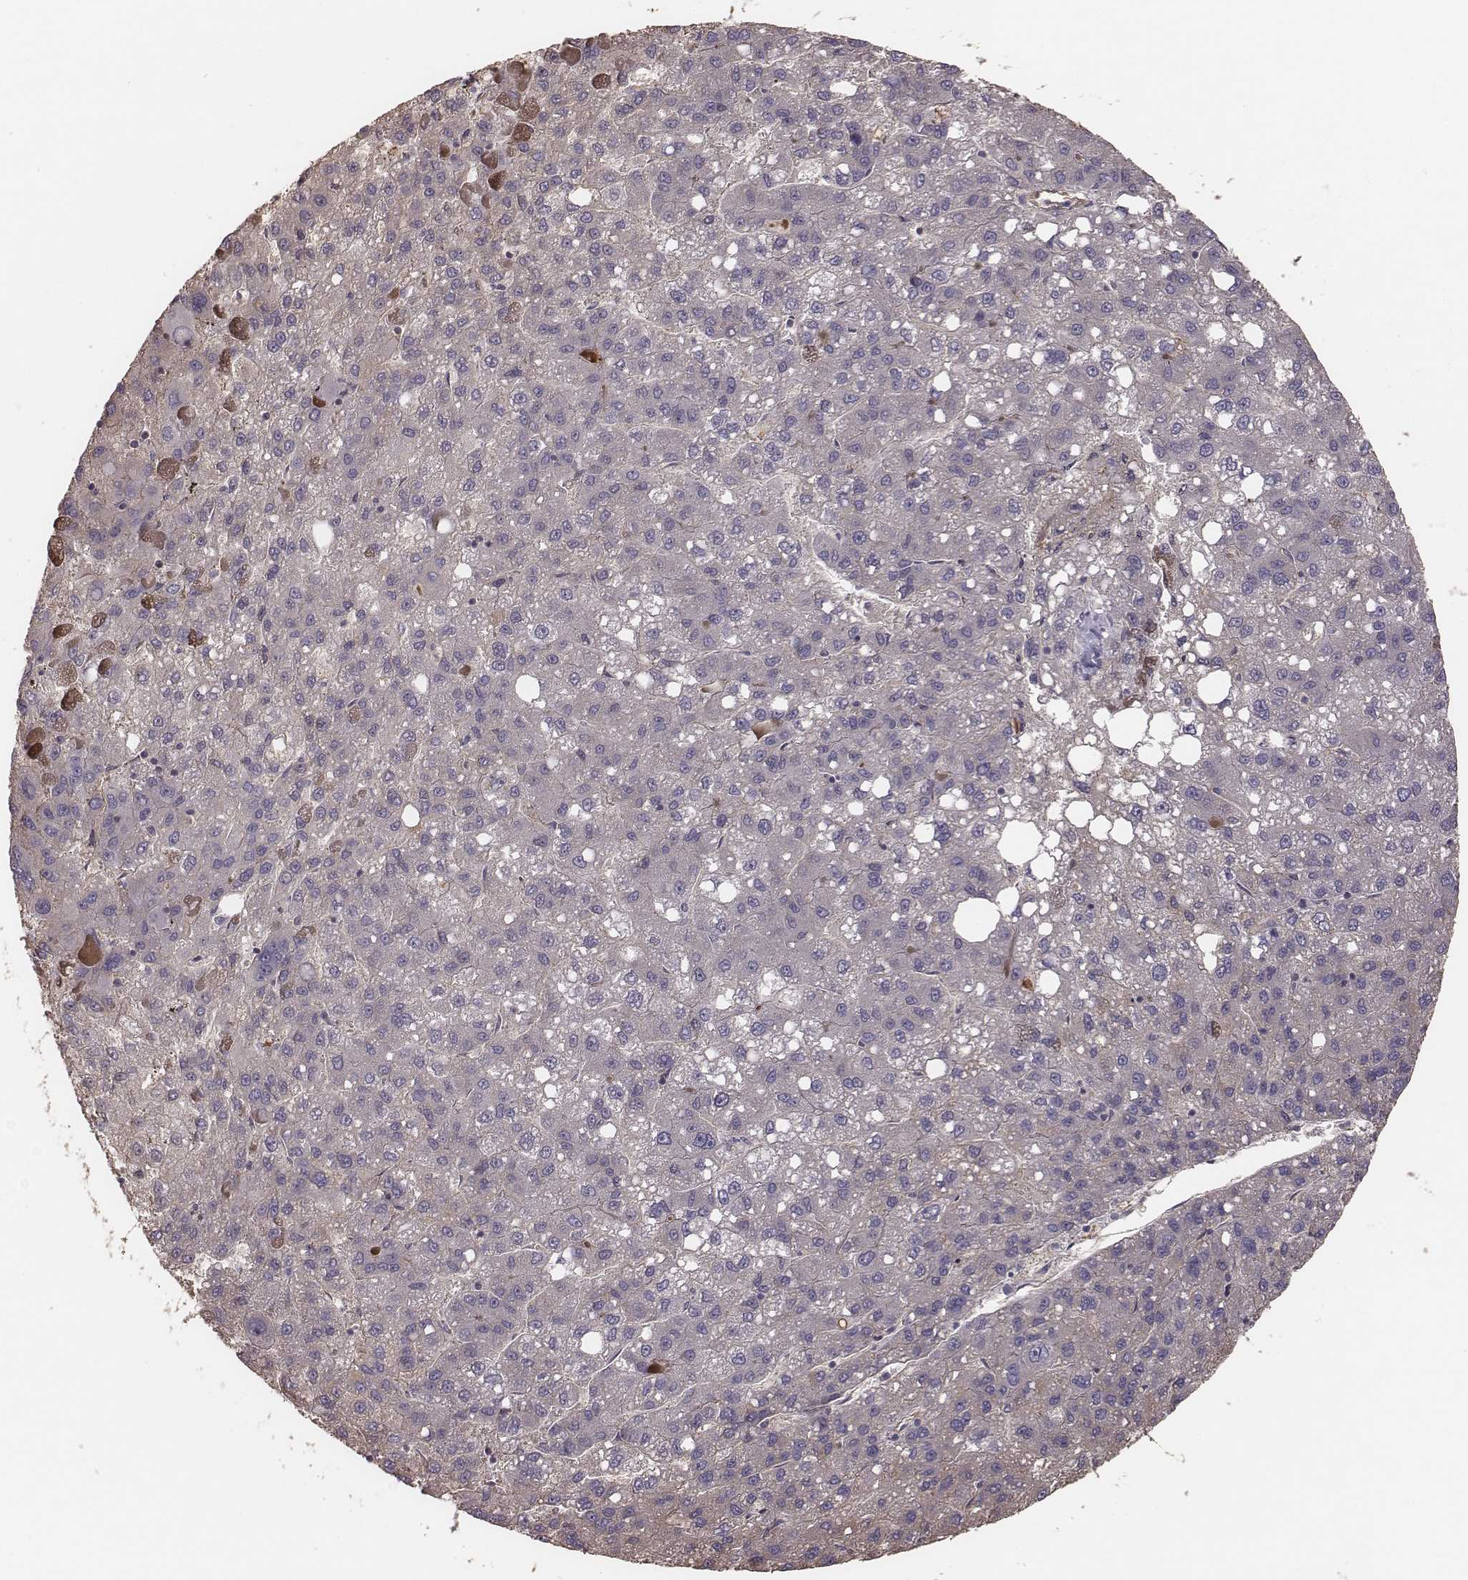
{"staining": {"intensity": "negative", "quantity": "none", "location": "none"}, "tissue": "liver cancer", "cell_type": "Tumor cells", "image_type": "cancer", "snomed": [{"axis": "morphology", "description": "Carcinoma, Hepatocellular, NOS"}, {"axis": "topography", "description": "Liver"}], "caption": "Immunohistochemical staining of liver hepatocellular carcinoma displays no significant staining in tumor cells.", "gene": "OTOGL", "patient": {"sex": "female", "age": 82}}